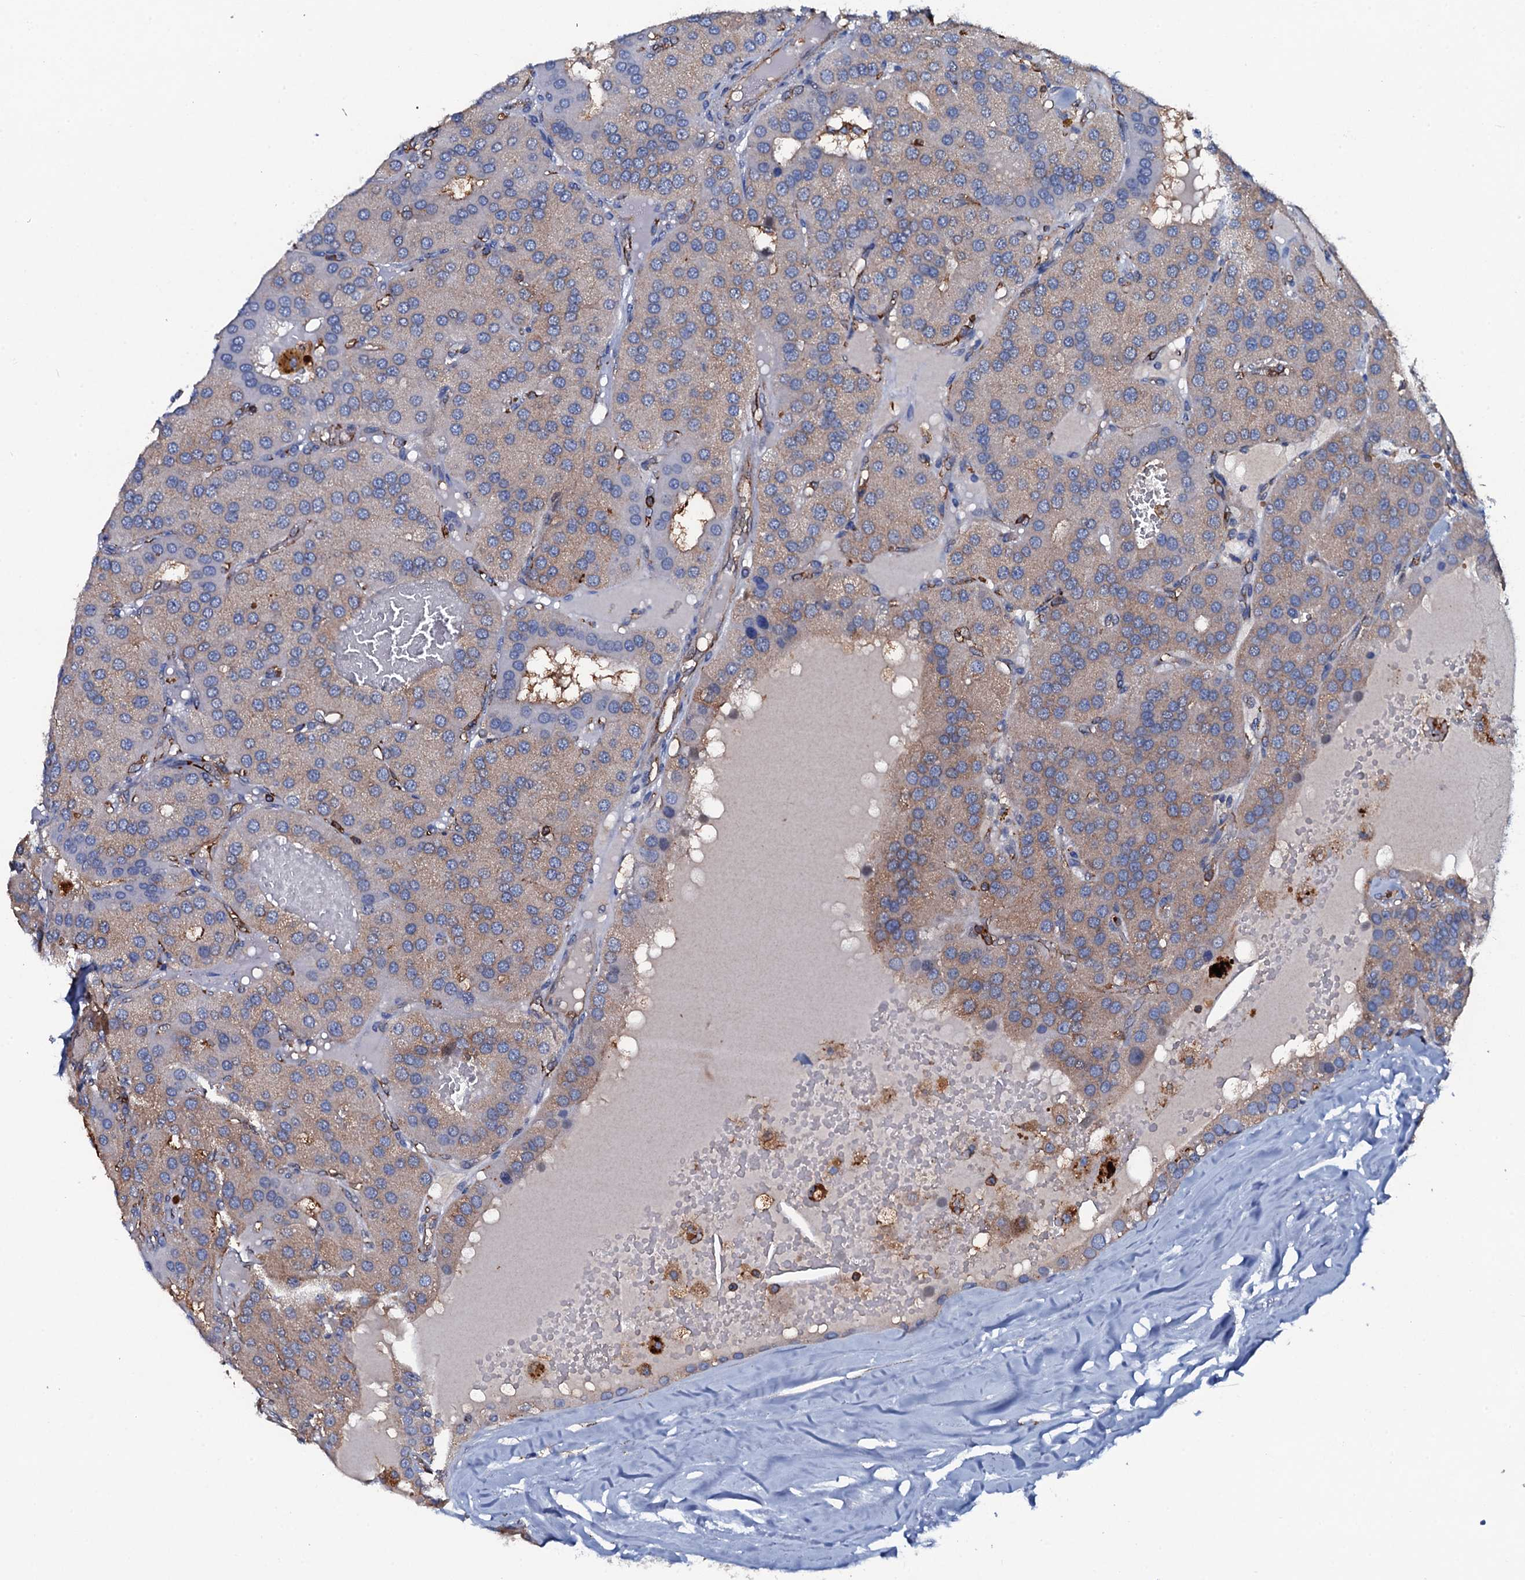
{"staining": {"intensity": "weak", "quantity": "25%-75%", "location": "cytoplasmic/membranous"}, "tissue": "parathyroid gland", "cell_type": "Glandular cells", "image_type": "normal", "snomed": [{"axis": "morphology", "description": "Normal tissue, NOS"}, {"axis": "morphology", "description": "Adenoma, NOS"}, {"axis": "topography", "description": "Parathyroid gland"}], "caption": "Human parathyroid gland stained for a protein (brown) displays weak cytoplasmic/membranous positive expression in about 25%-75% of glandular cells.", "gene": "MS4A4E", "patient": {"sex": "female", "age": 86}}